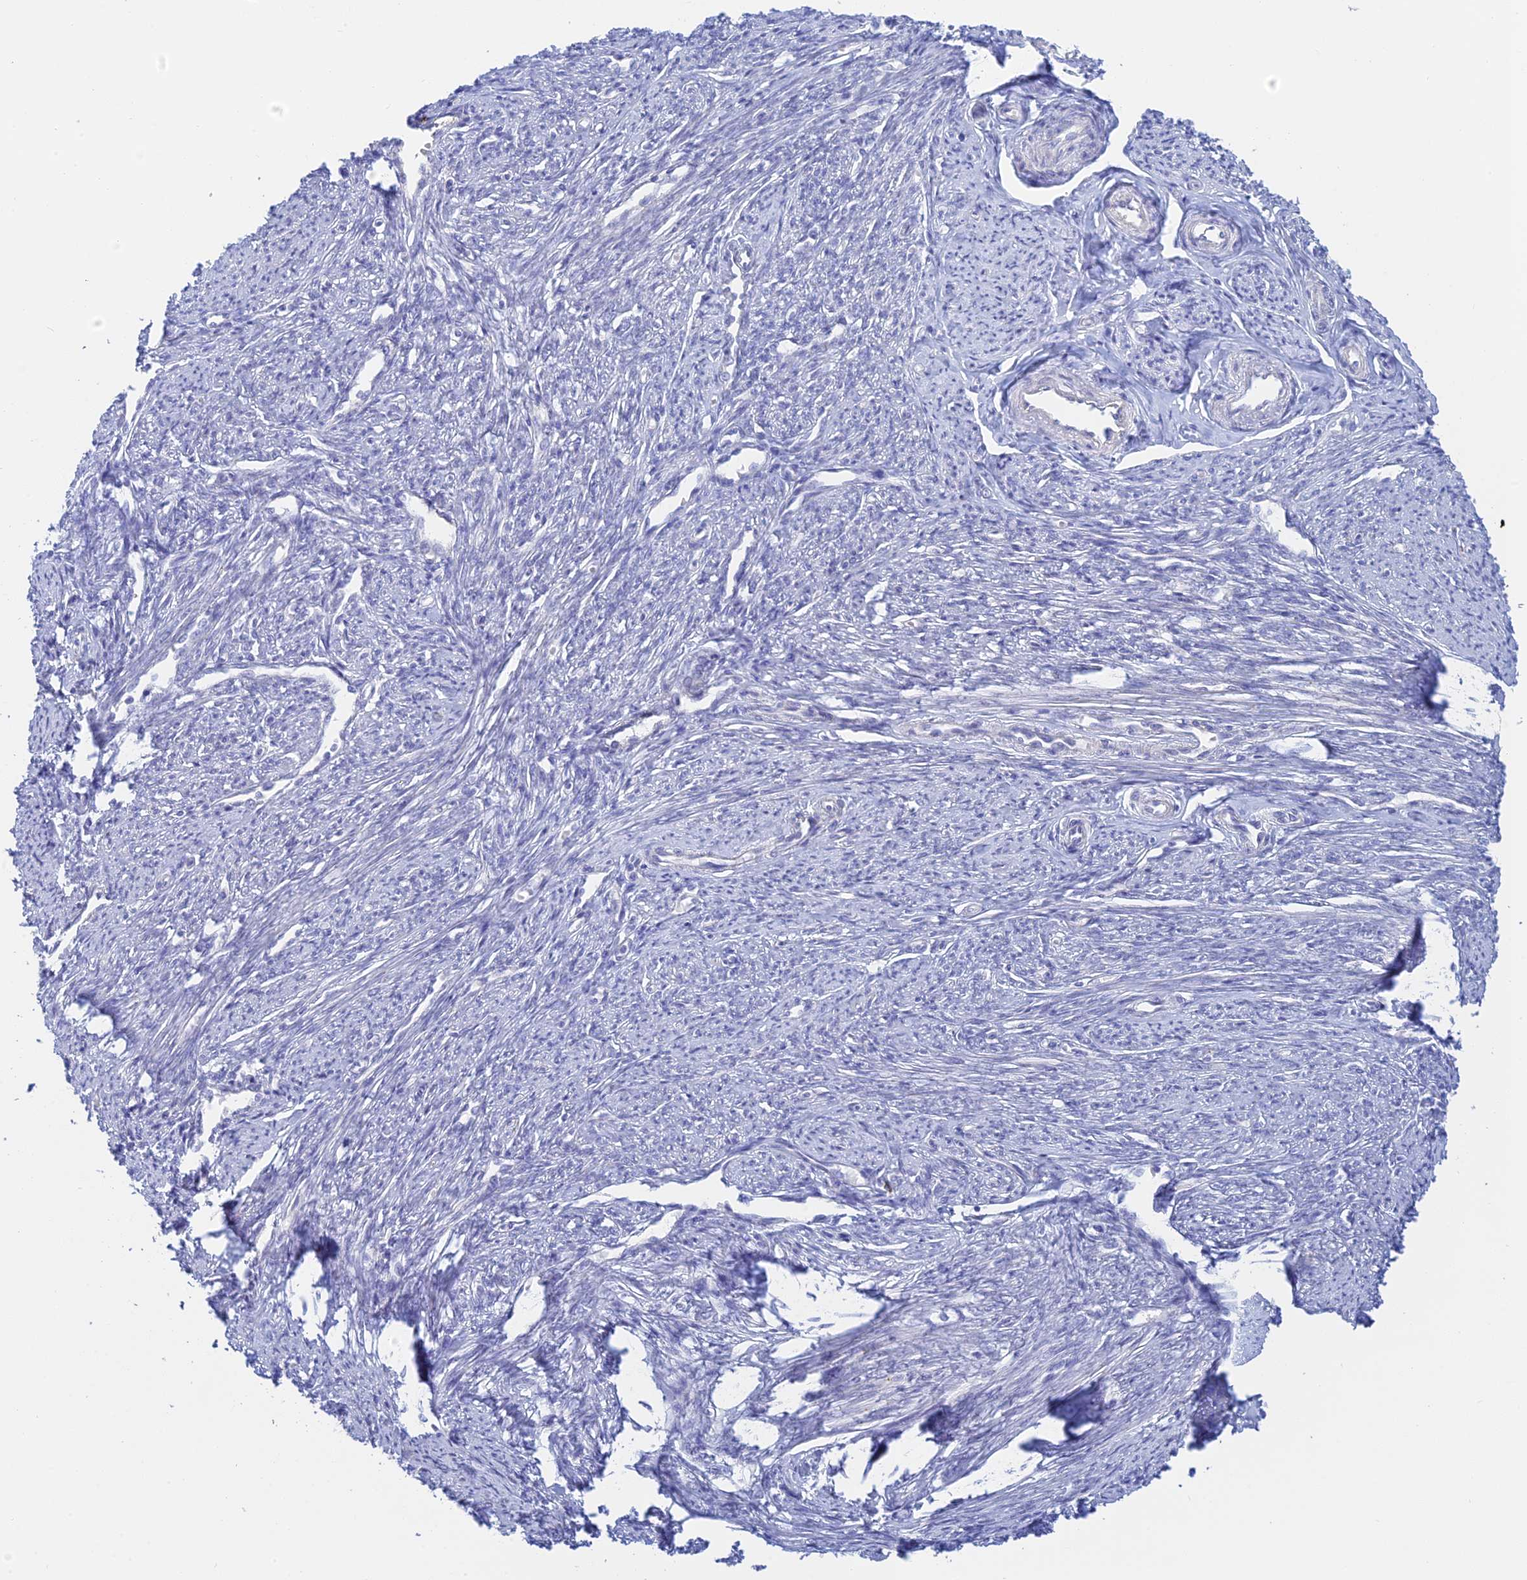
{"staining": {"intensity": "negative", "quantity": "none", "location": "none"}, "tissue": "smooth muscle", "cell_type": "Smooth muscle cells", "image_type": "normal", "snomed": [{"axis": "morphology", "description": "Normal tissue, NOS"}, {"axis": "topography", "description": "Smooth muscle"}, {"axis": "topography", "description": "Uterus"}], "caption": "This micrograph is of benign smooth muscle stained with immunohistochemistry (IHC) to label a protein in brown with the nuclei are counter-stained blue. There is no positivity in smooth muscle cells. (Stains: DAB (3,3'-diaminobenzidine) immunohistochemistry (IHC) with hematoxylin counter stain, Microscopy: brightfield microscopy at high magnification).", "gene": "CEP152", "patient": {"sex": "female", "age": 59}}